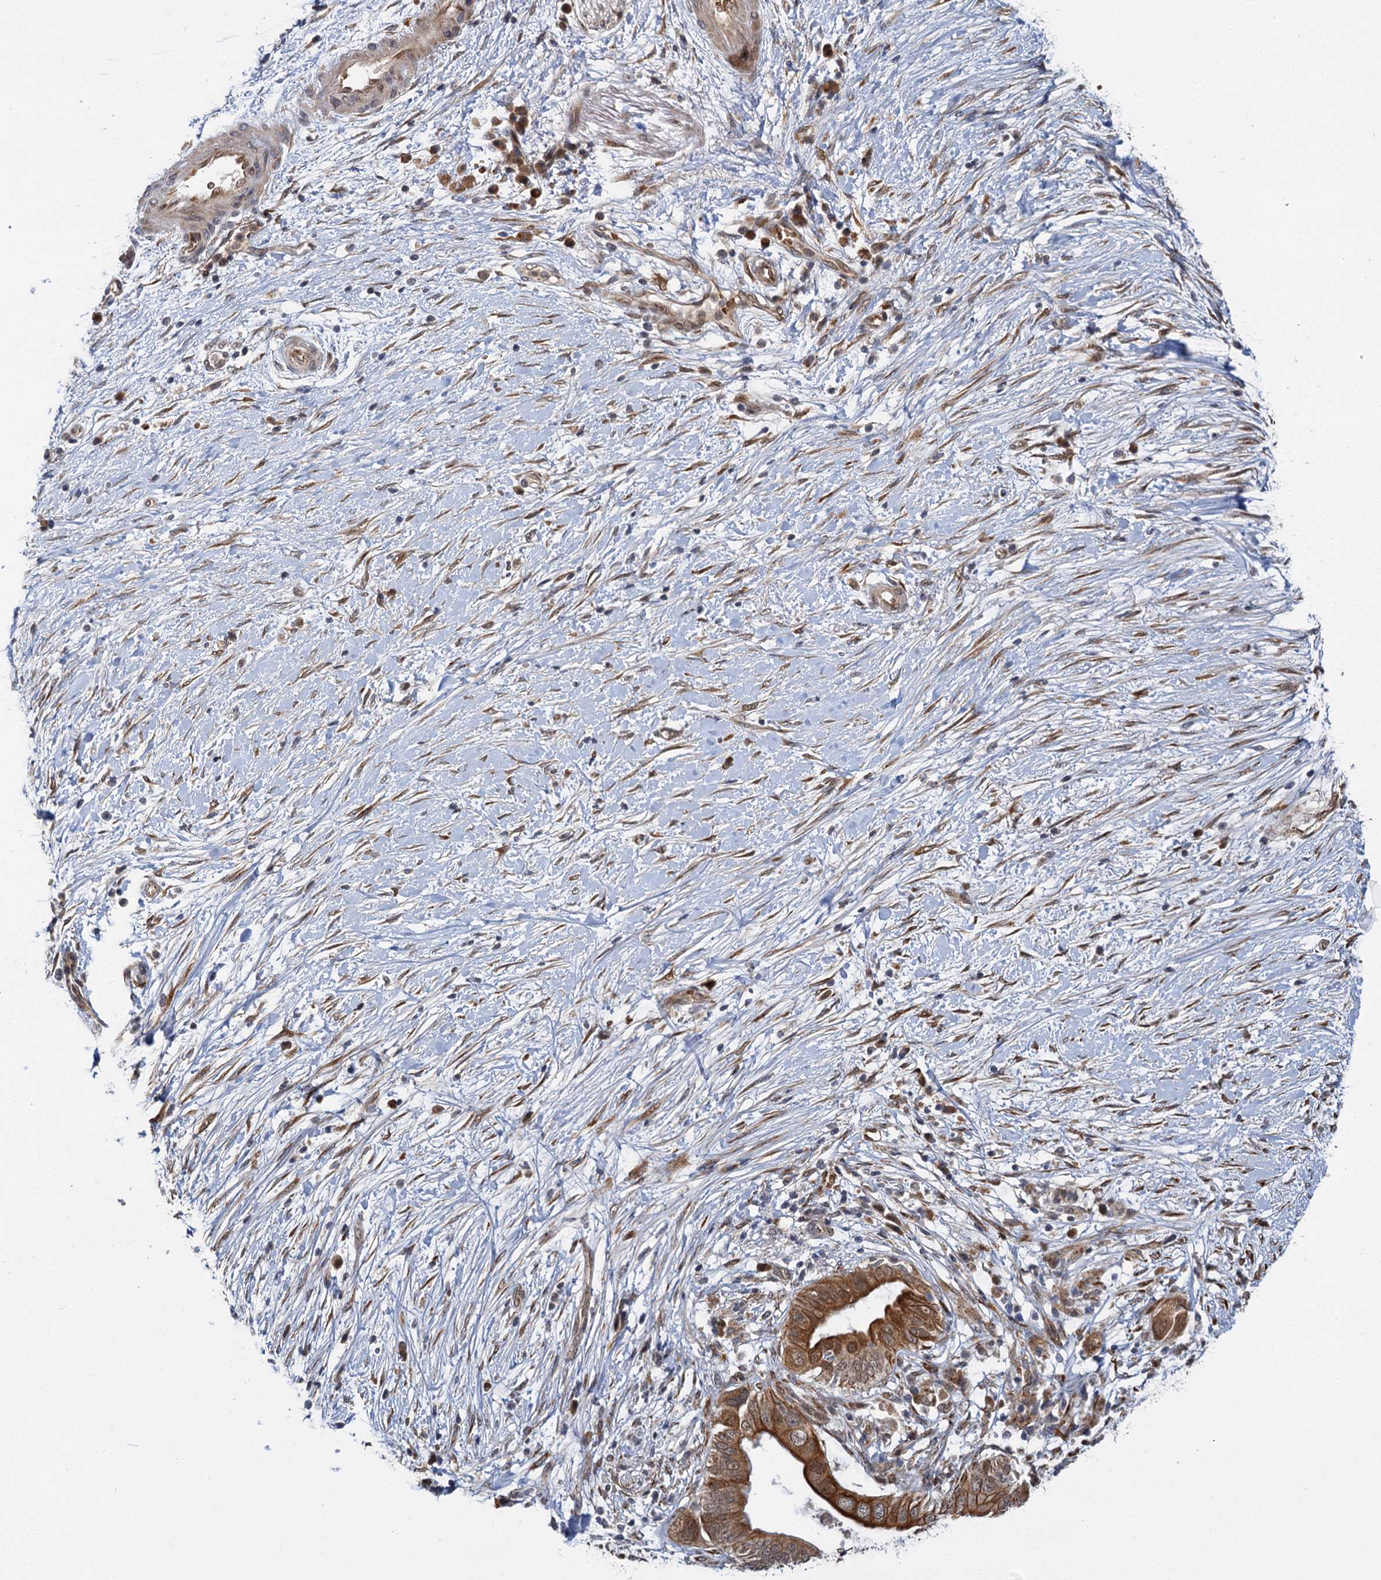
{"staining": {"intensity": "moderate", "quantity": ">75%", "location": "cytoplasmic/membranous"}, "tissue": "pancreatic cancer", "cell_type": "Tumor cells", "image_type": "cancer", "snomed": [{"axis": "morphology", "description": "Adenocarcinoma, NOS"}, {"axis": "topography", "description": "Pancreas"}], "caption": "An image of pancreatic cancer stained for a protein demonstrates moderate cytoplasmic/membranous brown staining in tumor cells.", "gene": "APBA2", "patient": {"sex": "male", "age": 68}}